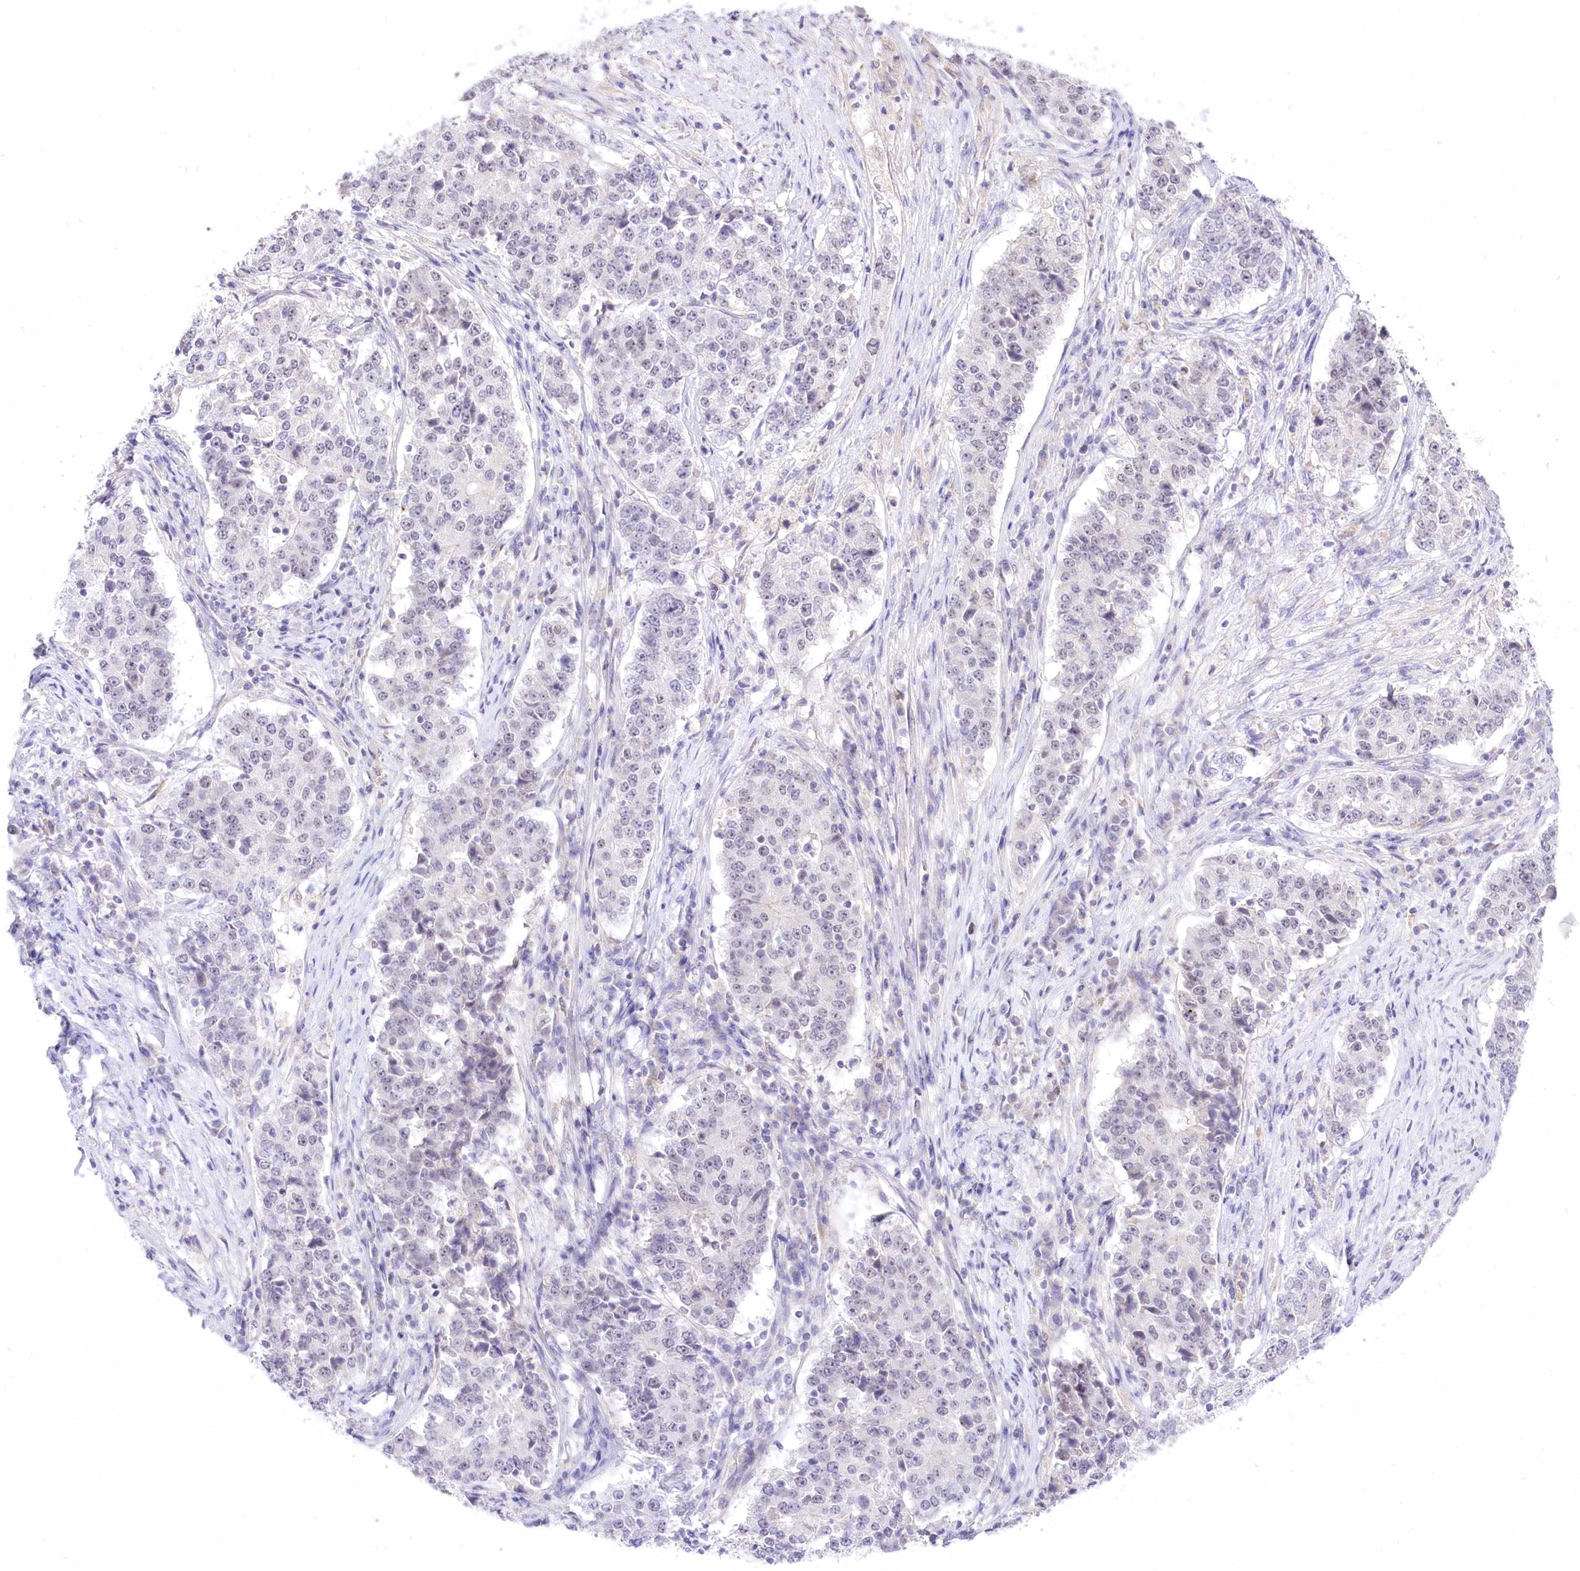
{"staining": {"intensity": "negative", "quantity": "none", "location": "none"}, "tissue": "stomach cancer", "cell_type": "Tumor cells", "image_type": "cancer", "snomed": [{"axis": "morphology", "description": "Adenocarcinoma, NOS"}, {"axis": "topography", "description": "Stomach"}], "caption": "IHC photomicrograph of stomach adenocarcinoma stained for a protein (brown), which reveals no positivity in tumor cells.", "gene": "HELT", "patient": {"sex": "male", "age": 59}}